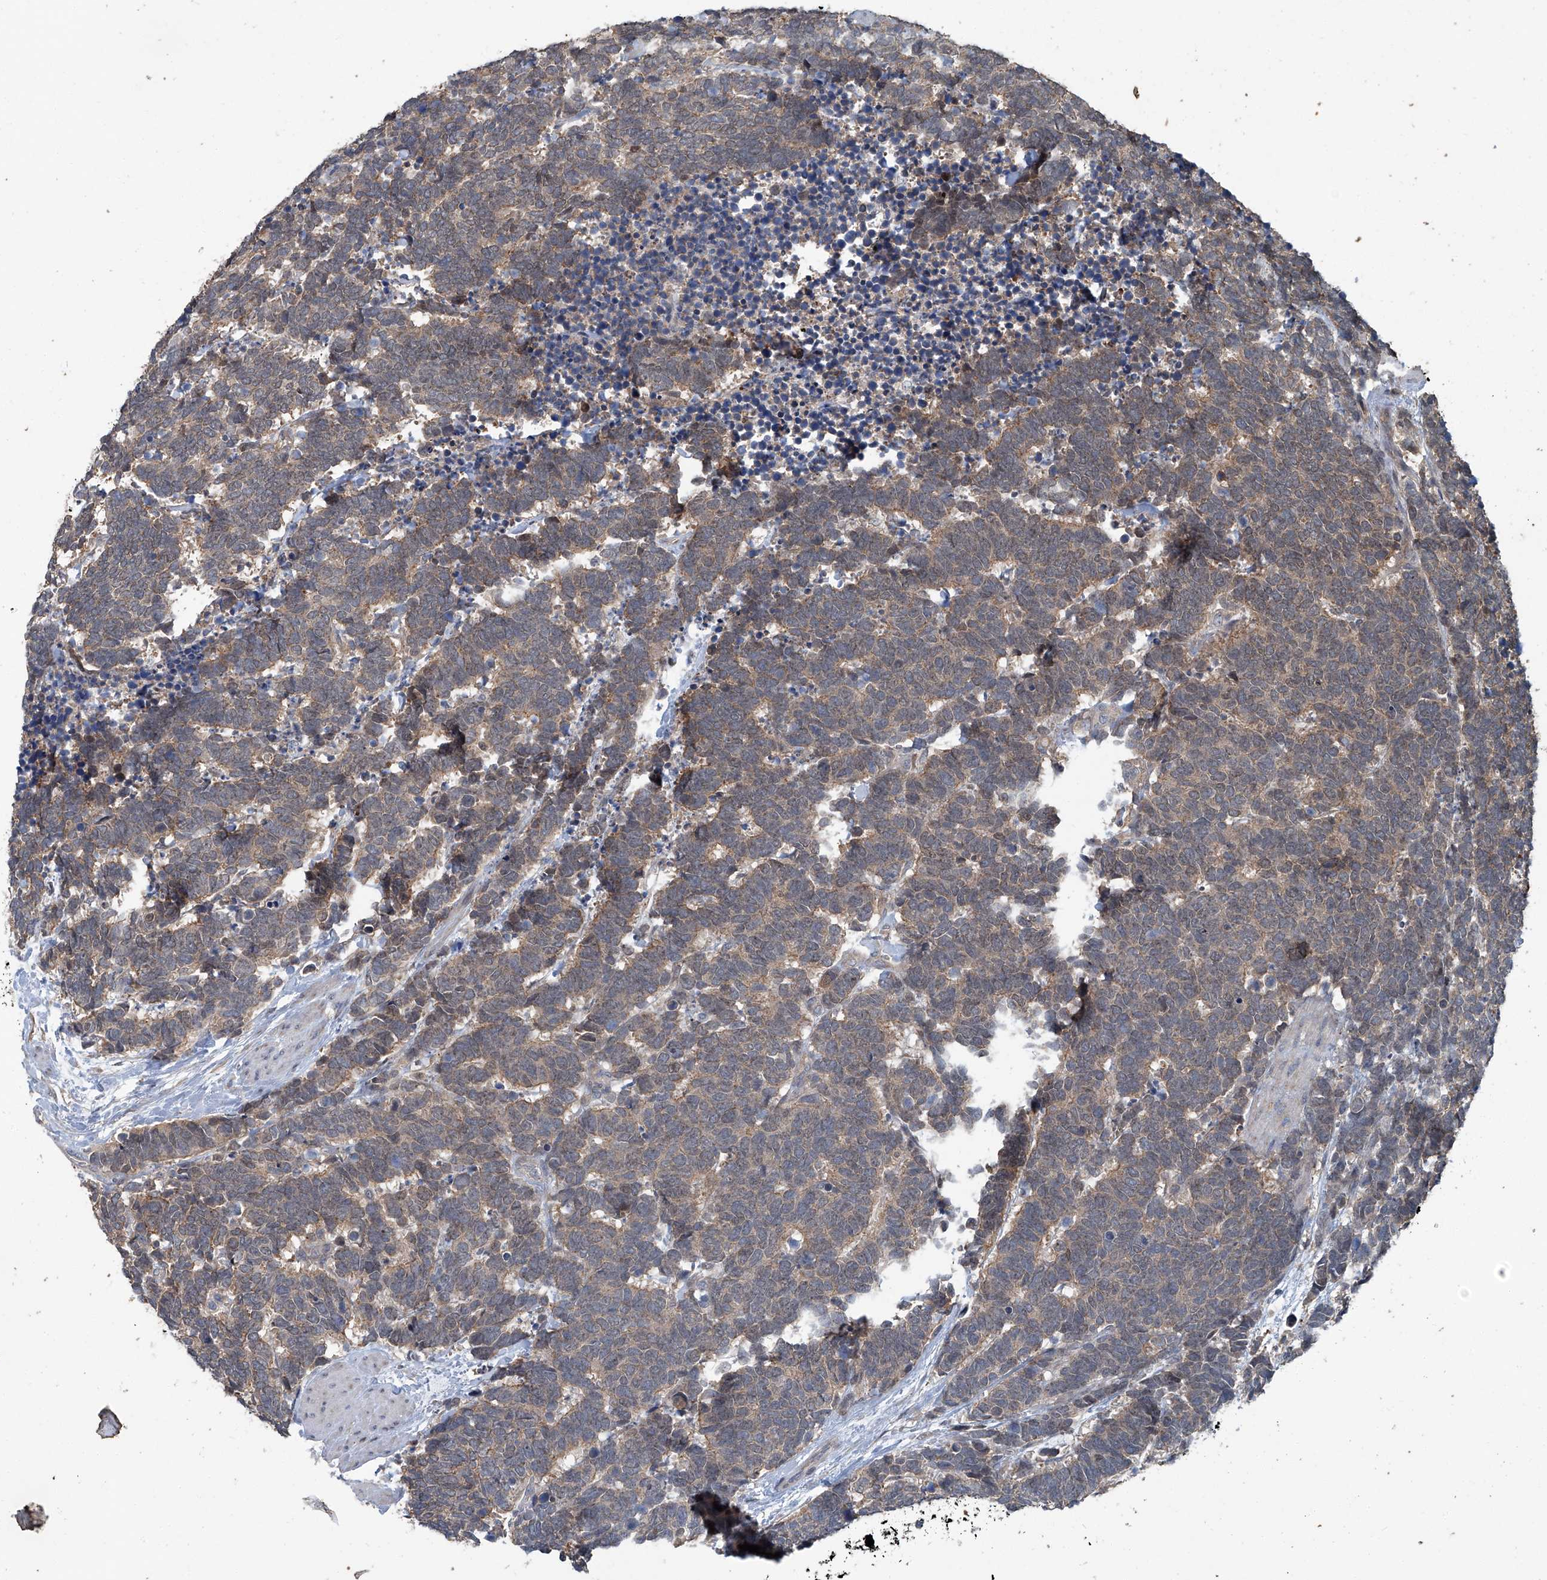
{"staining": {"intensity": "moderate", "quantity": ">75%", "location": "cytoplasmic/membranous"}, "tissue": "carcinoid", "cell_type": "Tumor cells", "image_type": "cancer", "snomed": [{"axis": "morphology", "description": "Carcinoma, NOS"}, {"axis": "morphology", "description": "Carcinoid, malignant, NOS"}, {"axis": "topography", "description": "Urinary bladder"}], "caption": "Immunohistochemical staining of human carcinoid exhibits medium levels of moderate cytoplasmic/membranous staining in approximately >75% of tumor cells.", "gene": "ANKRD34A", "patient": {"sex": "male", "age": 57}}